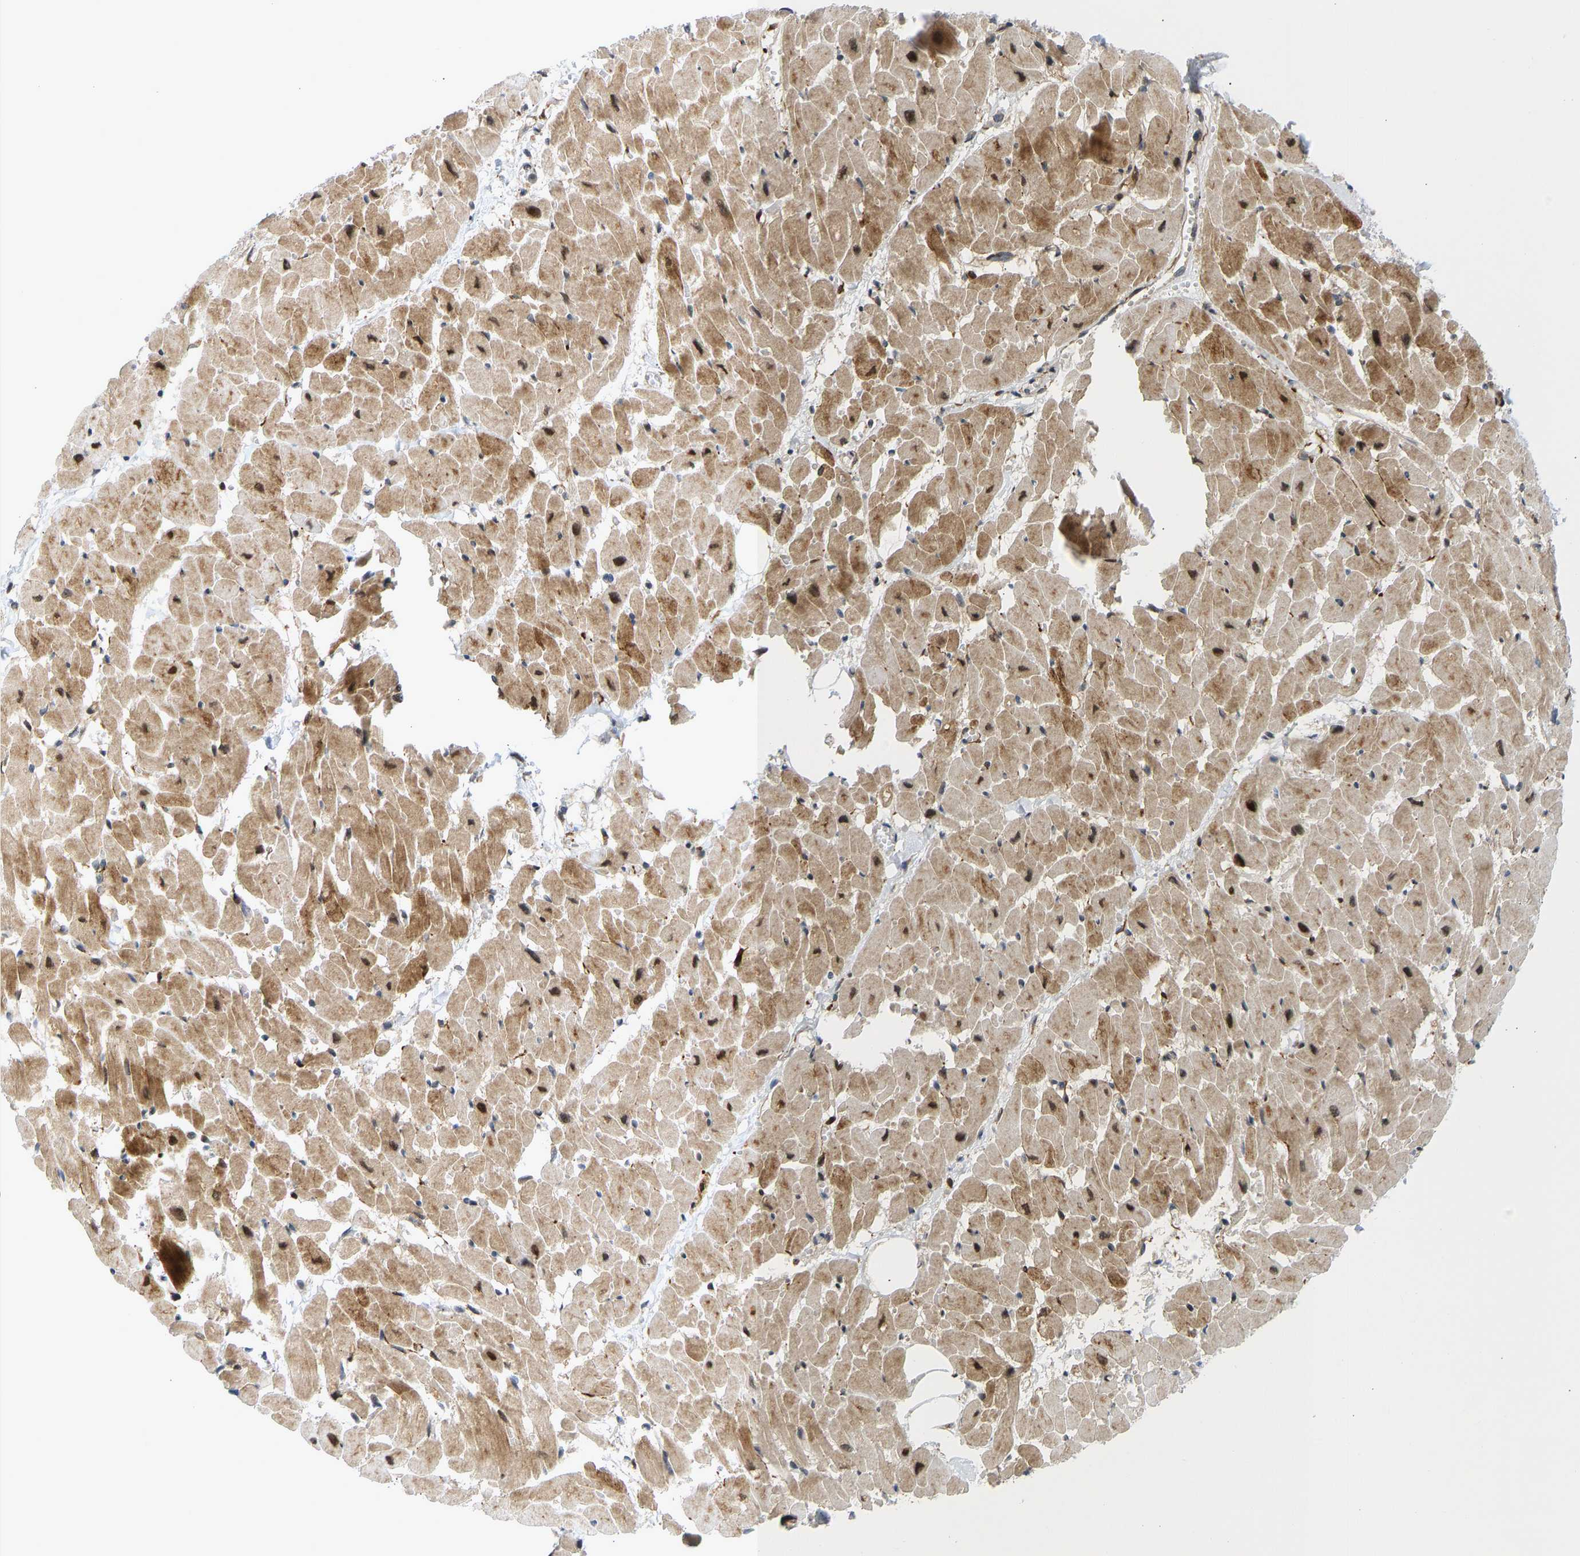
{"staining": {"intensity": "moderate", "quantity": ">75%", "location": "cytoplasmic/membranous,nuclear"}, "tissue": "heart muscle", "cell_type": "Cardiomyocytes", "image_type": "normal", "snomed": [{"axis": "morphology", "description": "Normal tissue, NOS"}, {"axis": "topography", "description": "Heart"}], "caption": "Protein staining reveals moderate cytoplasmic/membranous,nuclear positivity in approximately >75% of cardiomyocytes in benign heart muscle. The protein of interest is shown in brown color, while the nuclei are stained blue.", "gene": "BAG1", "patient": {"sex": "female", "age": 19}}